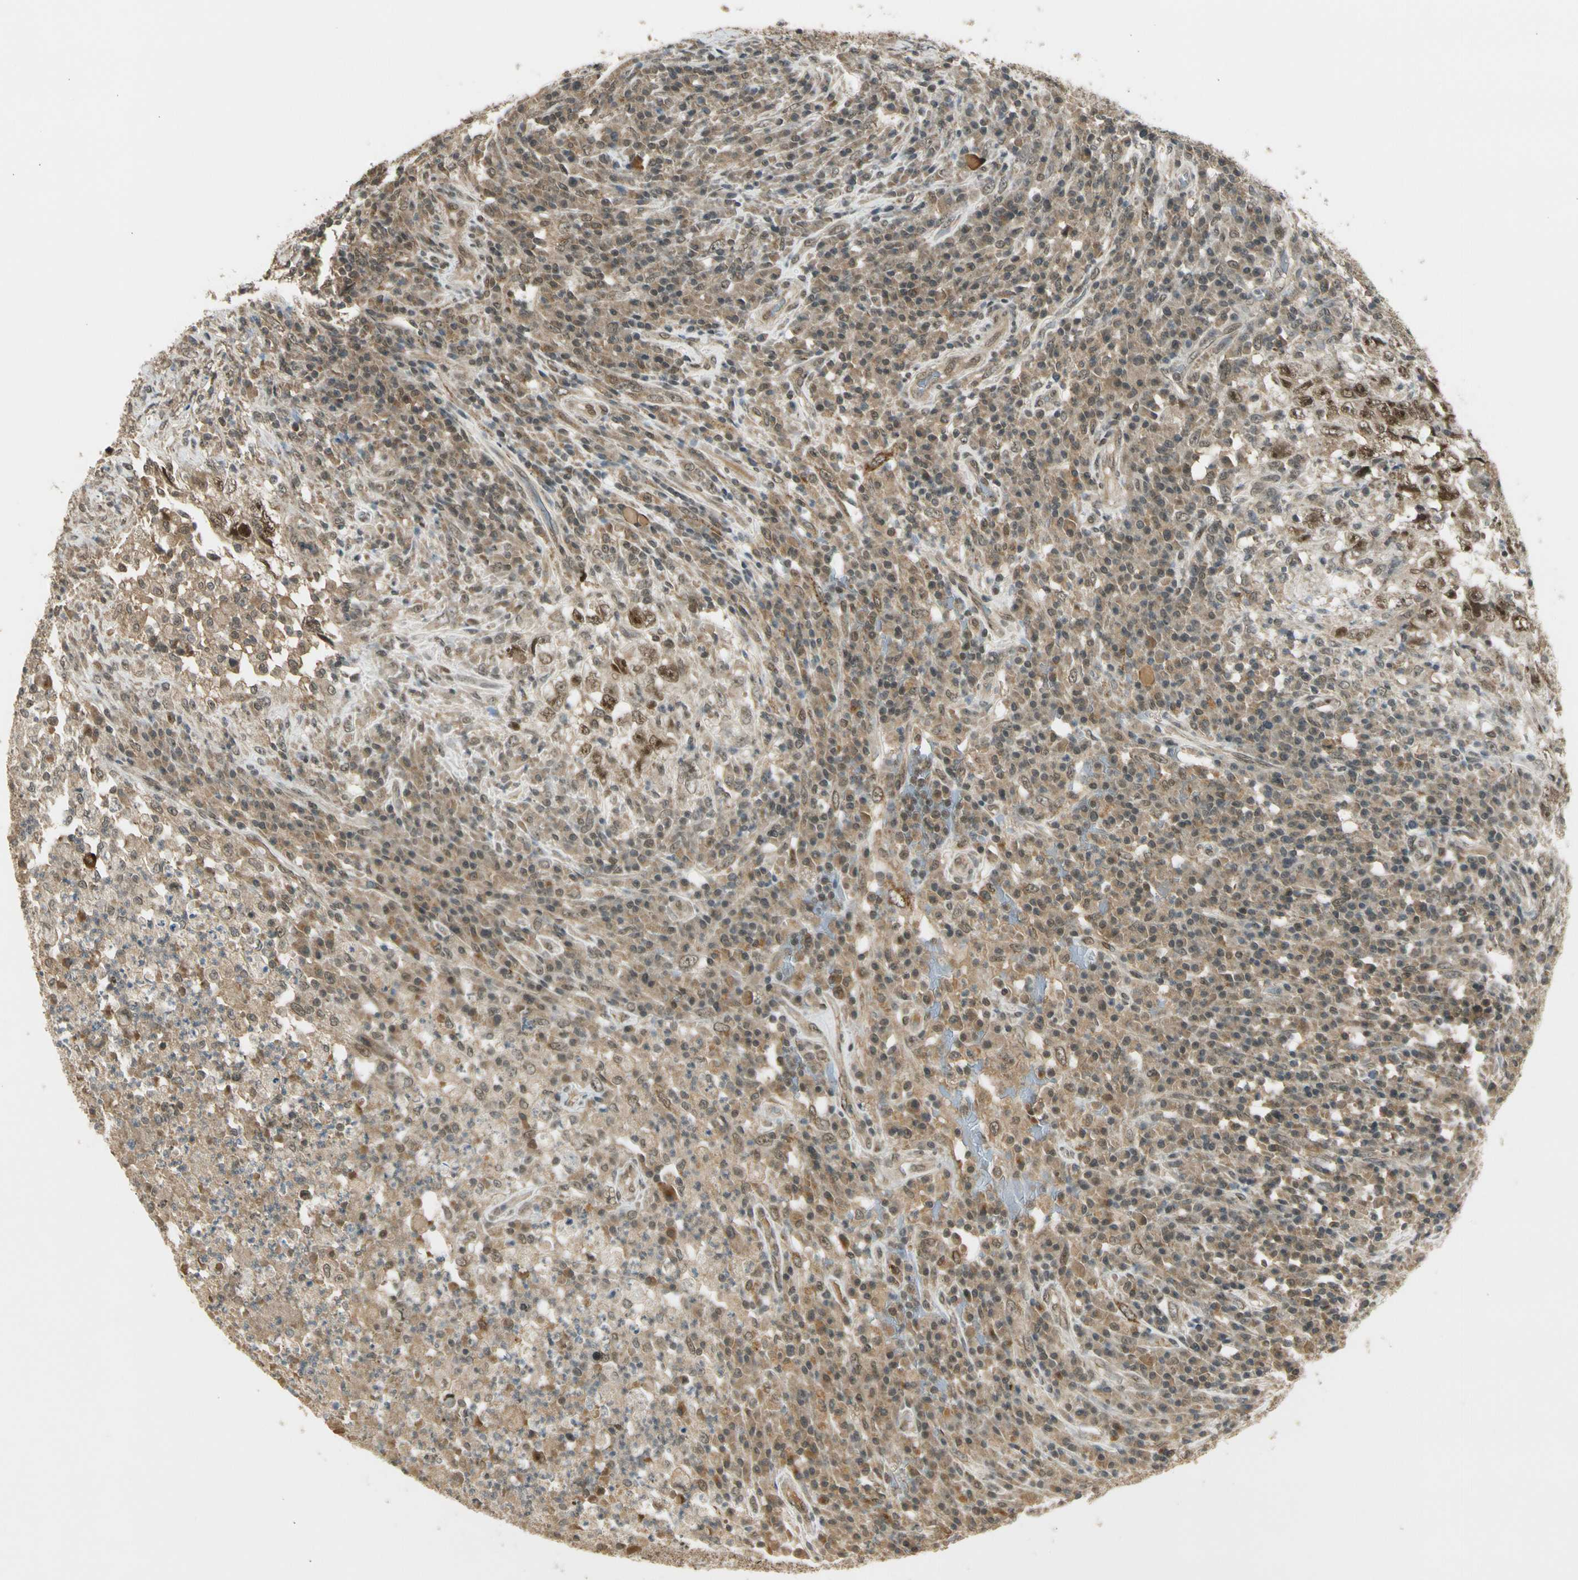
{"staining": {"intensity": "weak", "quantity": "25%-75%", "location": "cytoplasmic/membranous,nuclear"}, "tissue": "testis cancer", "cell_type": "Tumor cells", "image_type": "cancer", "snomed": [{"axis": "morphology", "description": "Necrosis, NOS"}, {"axis": "morphology", "description": "Carcinoma, Embryonal, NOS"}, {"axis": "topography", "description": "Testis"}], "caption": "Immunohistochemistry histopathology image of human embryonal carcinoma (testis) stained for a protein (brown), which shows low levels of weak cytoplasmic/membranous and nuclear positivity in approximately 25%-75% of tumor cells.", "gene": "ZNF135", "patient": {"sex": "male", "age": 19}}